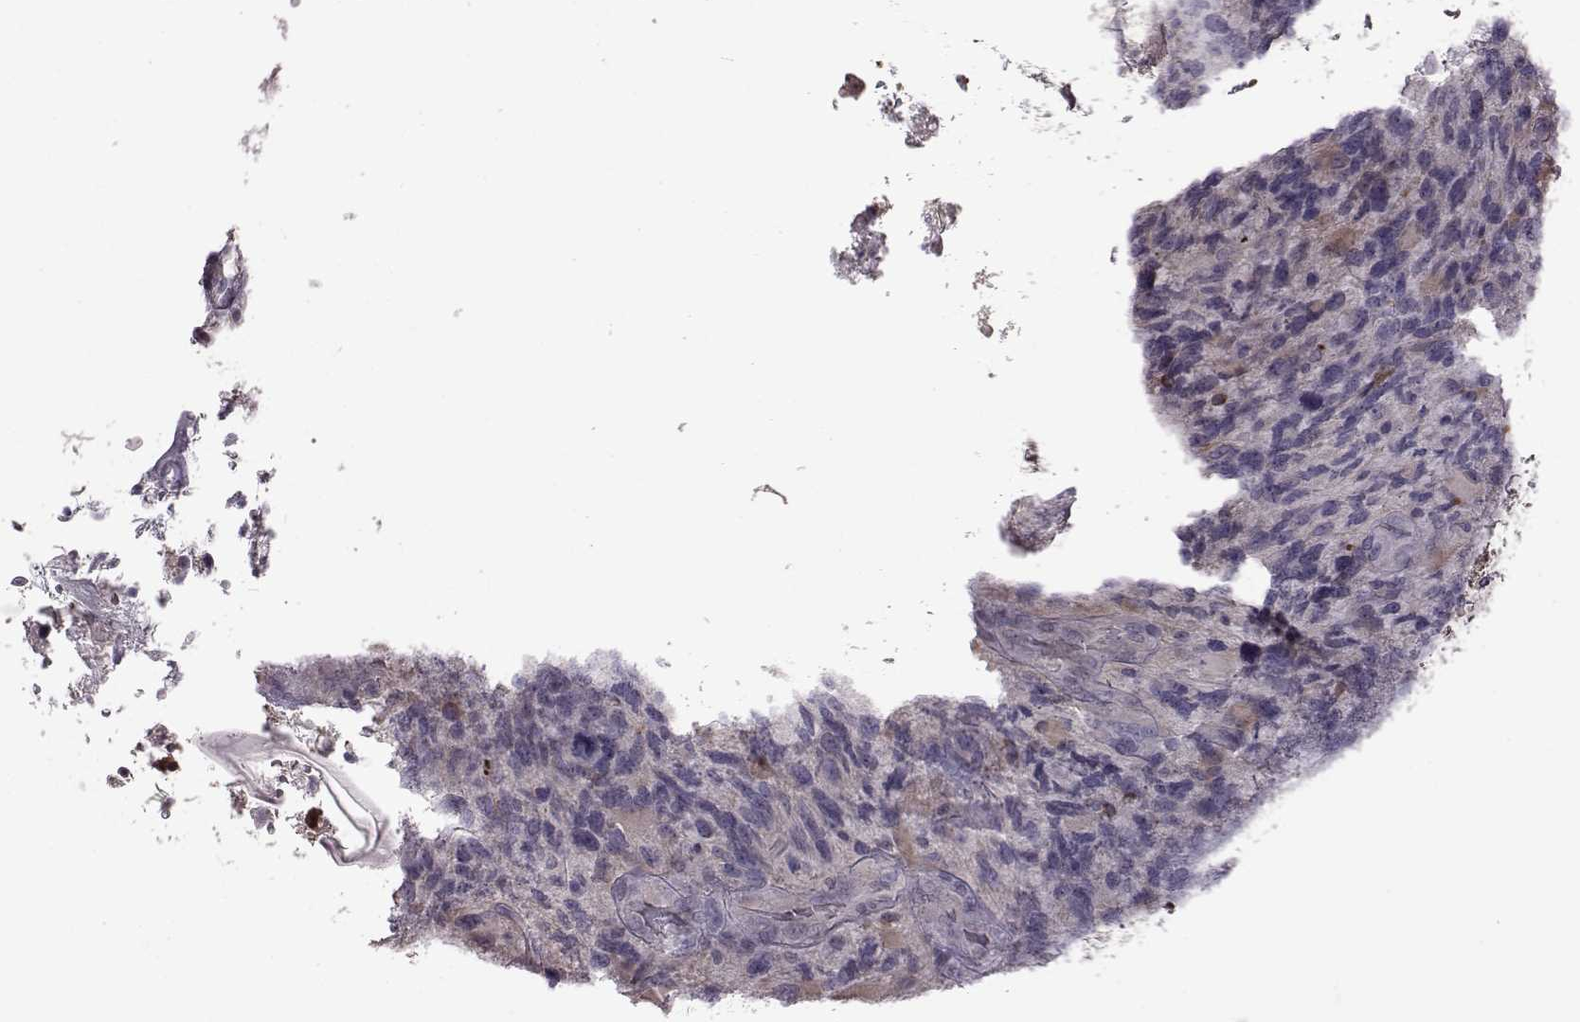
{"staining": {"intensity": "negative", "quantity": "none", "location": "none"}, "tissue": "glioma", "cell_type": "Tumor cells", "image_type": "cancer", "snomed": [{"axis": "morphology", "description": "Glioma, malignant, High grade"}, {"axis": "topography", "description": "Brain"}], "caption": "A histopathology image of glioma stained for a protein exhibits no brown staining in tumor cells. (DAB (3,3'-diaminobenzidine) immunohistochemistry with hematoxylin counter stain).", "gene": "GAL", "patient": {"sex": "female", "age": 71}}